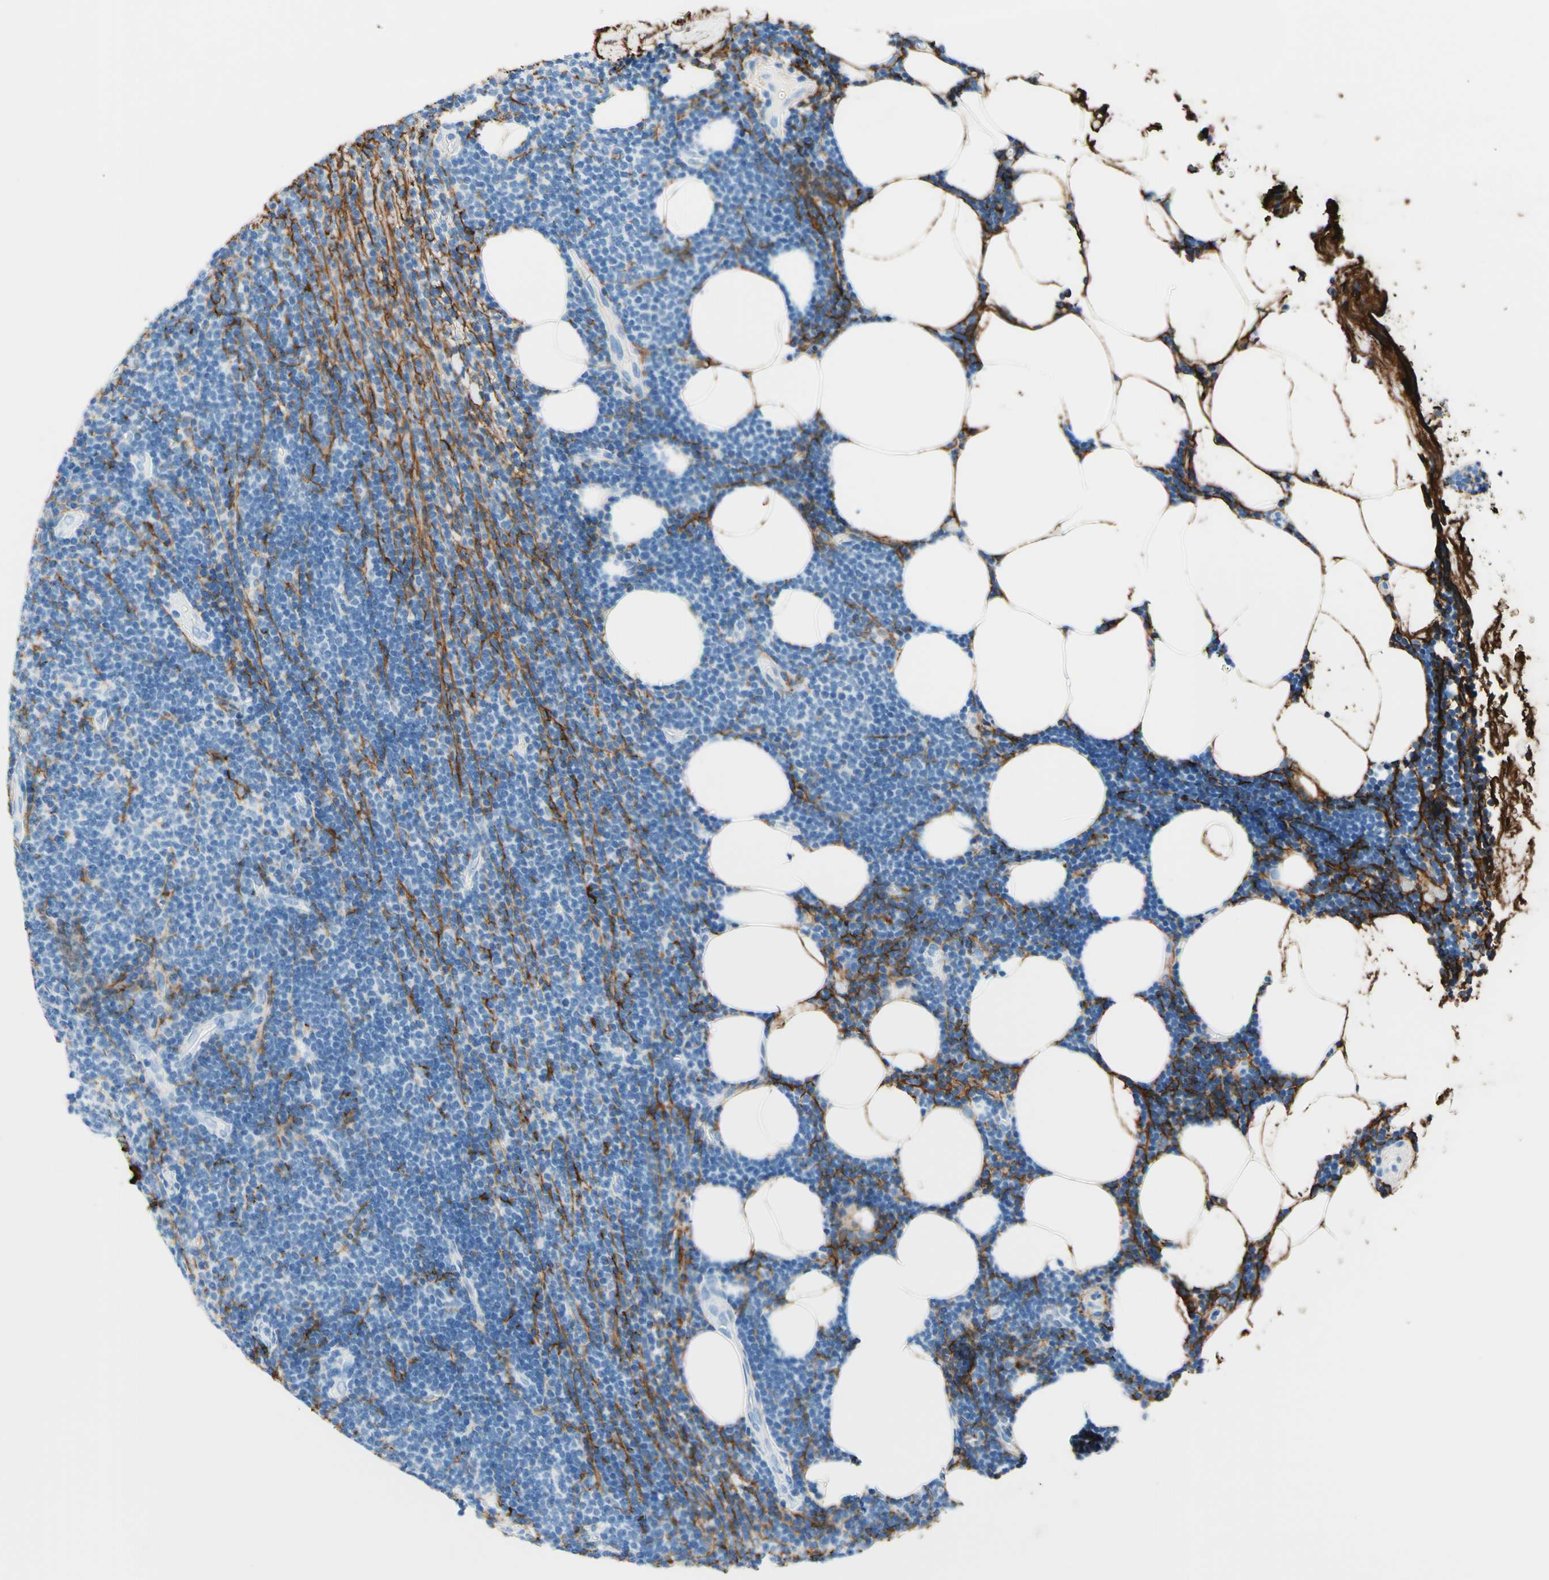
{"staining": {"intensity": "negative", "quantity": "none", "location": "none"}, "tissue": "lymphoma", "cell_type": "Tumor cells", "image_type": "cancer", "snomed": [{"axis": "morphology", "description": "Malignant lymphoma, non-Hodgkin's type, Low grade"}, {"axis": "topography", "description": "Lymph node"}], "caption": "Tumor cells show no significant expression in lymphoma.", "gene": "MFAP5", "patient": {"sex": "male", "age": 66}}